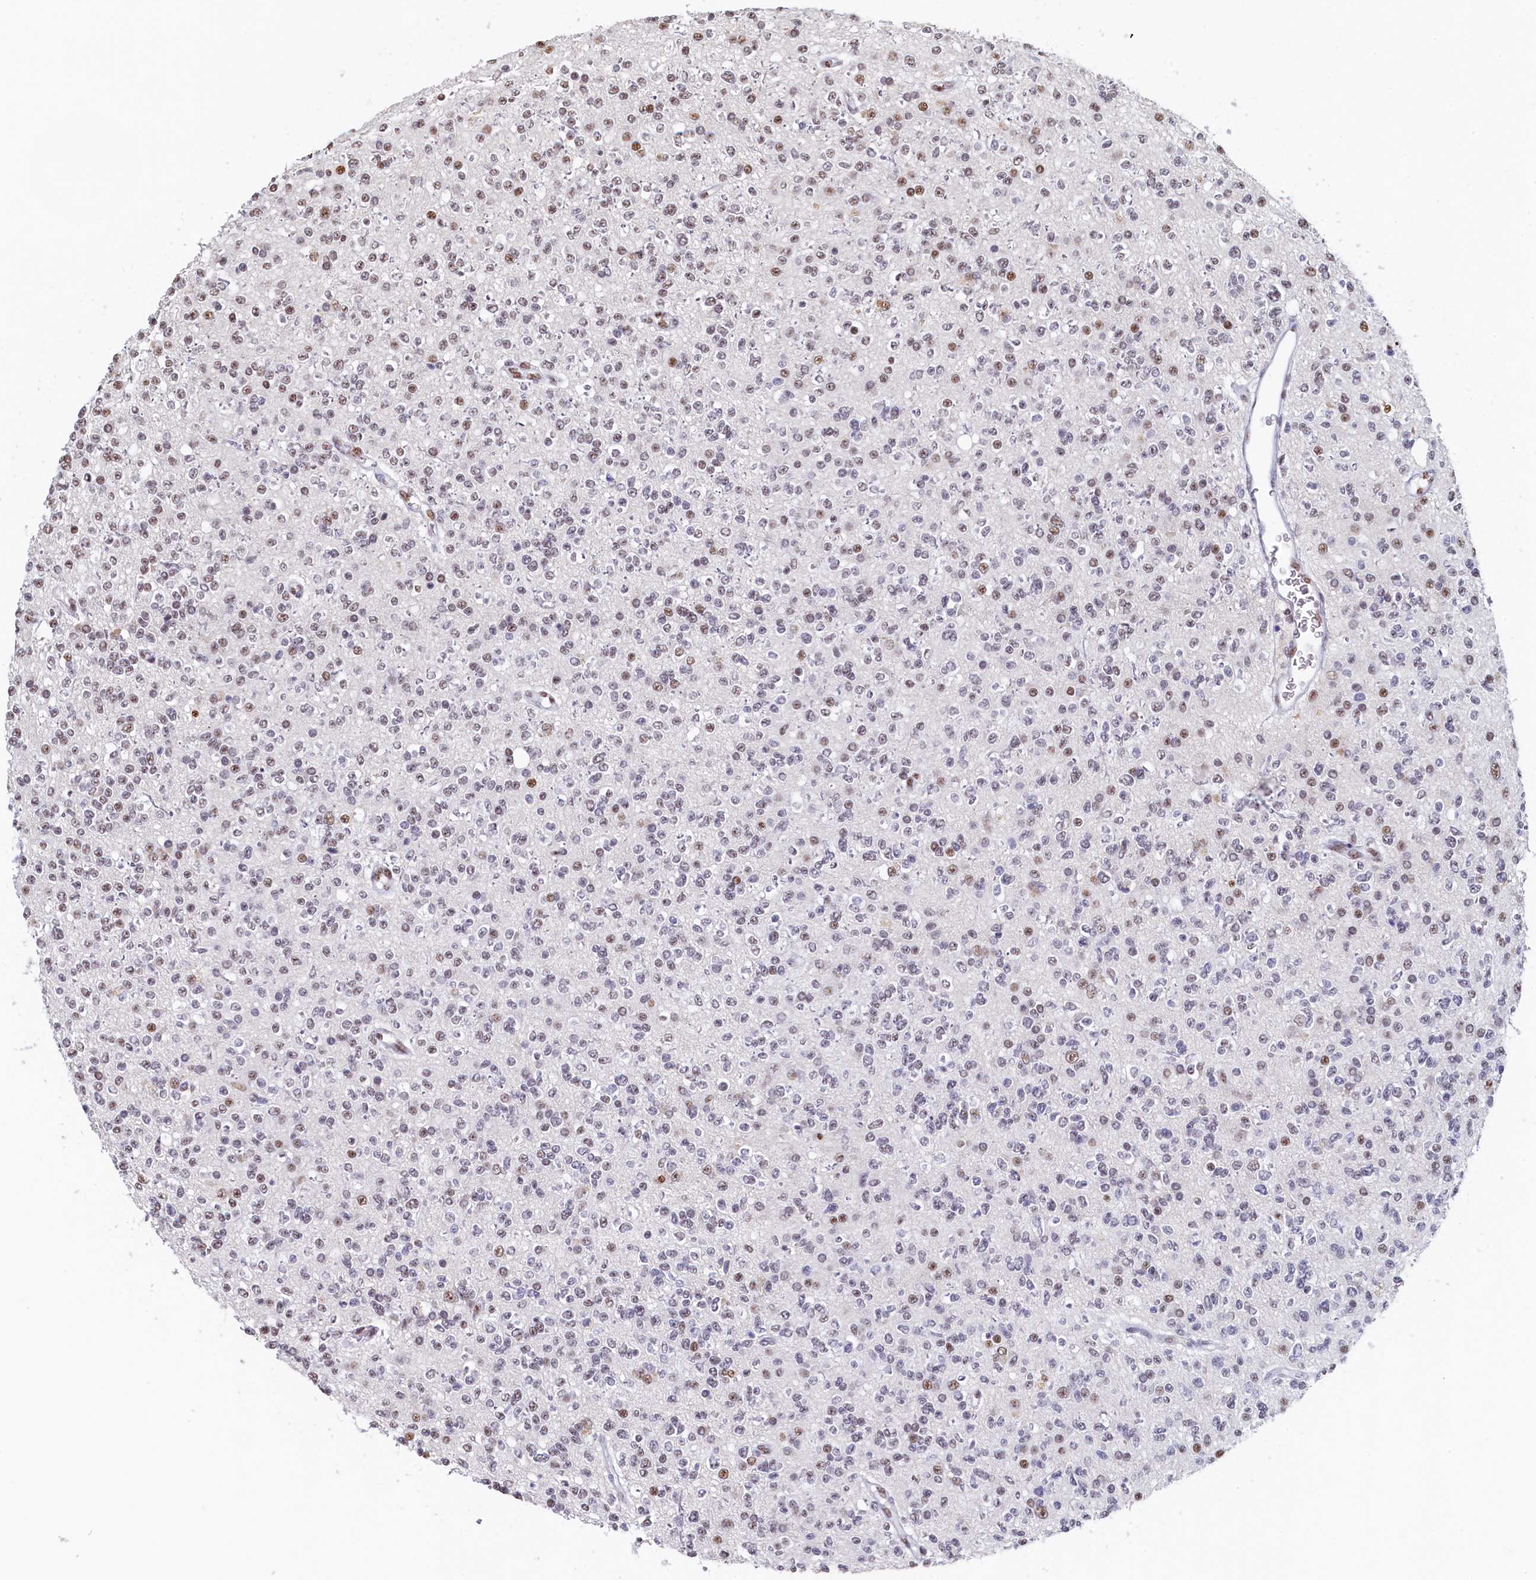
{"staining": {"intensity": "moderate", "quantity": "<25%", "location": "nuclear"}, "tissue": "glioma", "cell_type": "Tumor cells", "image_type": "cancer", "snomed": [{"axis": "morphology", "description": "Glioma, malignant, High grade"}, {"axis": "topography", "description": "Brain"}], "caption": "Moderate nuclear protein expression is appreciated in about <25% of tumor cells in malignant glioma (high-grade).", "gene": "MOSPD3", "patient": {"sex": "male", "age": 34}}